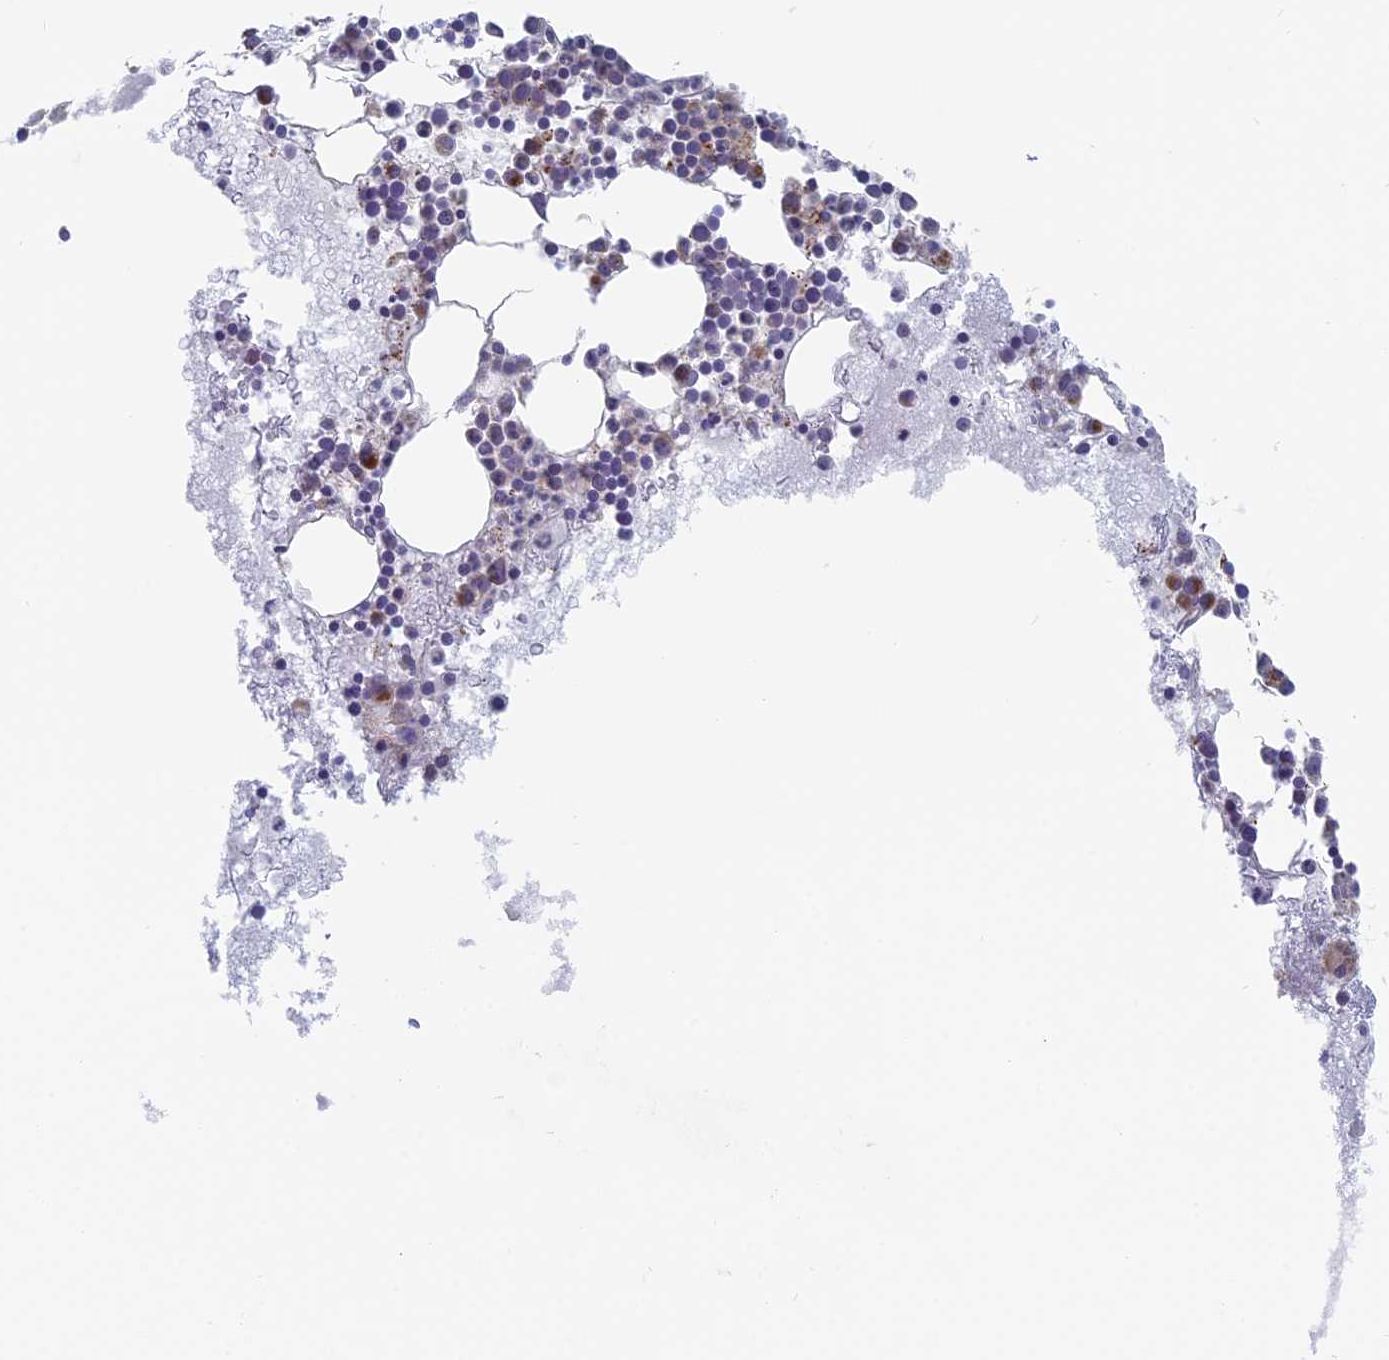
{"staining": {"intensity": "strong", "quantity": "<25%", "location": "cytoplasmic/membranous"}, "tissue": "bone marrow", "cell_type": "Hematopoietic cells", "image_type": "normal", "snomed": [{"axis": "morphology", "description": "Normal tissue, NOS"}, {"axis": "topography", "description": "Bone marrow"}], "caption": "DAB (3,3'-diaminobenzidine) immunohistochemical staining of unremarkable bone marrow demonstrates strong cytoplasmic/membranous protein expression in approximately <25% of hematopoietic cells. (Brightfield microscopy of DAB IHC at high magnification).", "gene": "TBC1D30", "patient": {"sex": "female", "age": 76}}